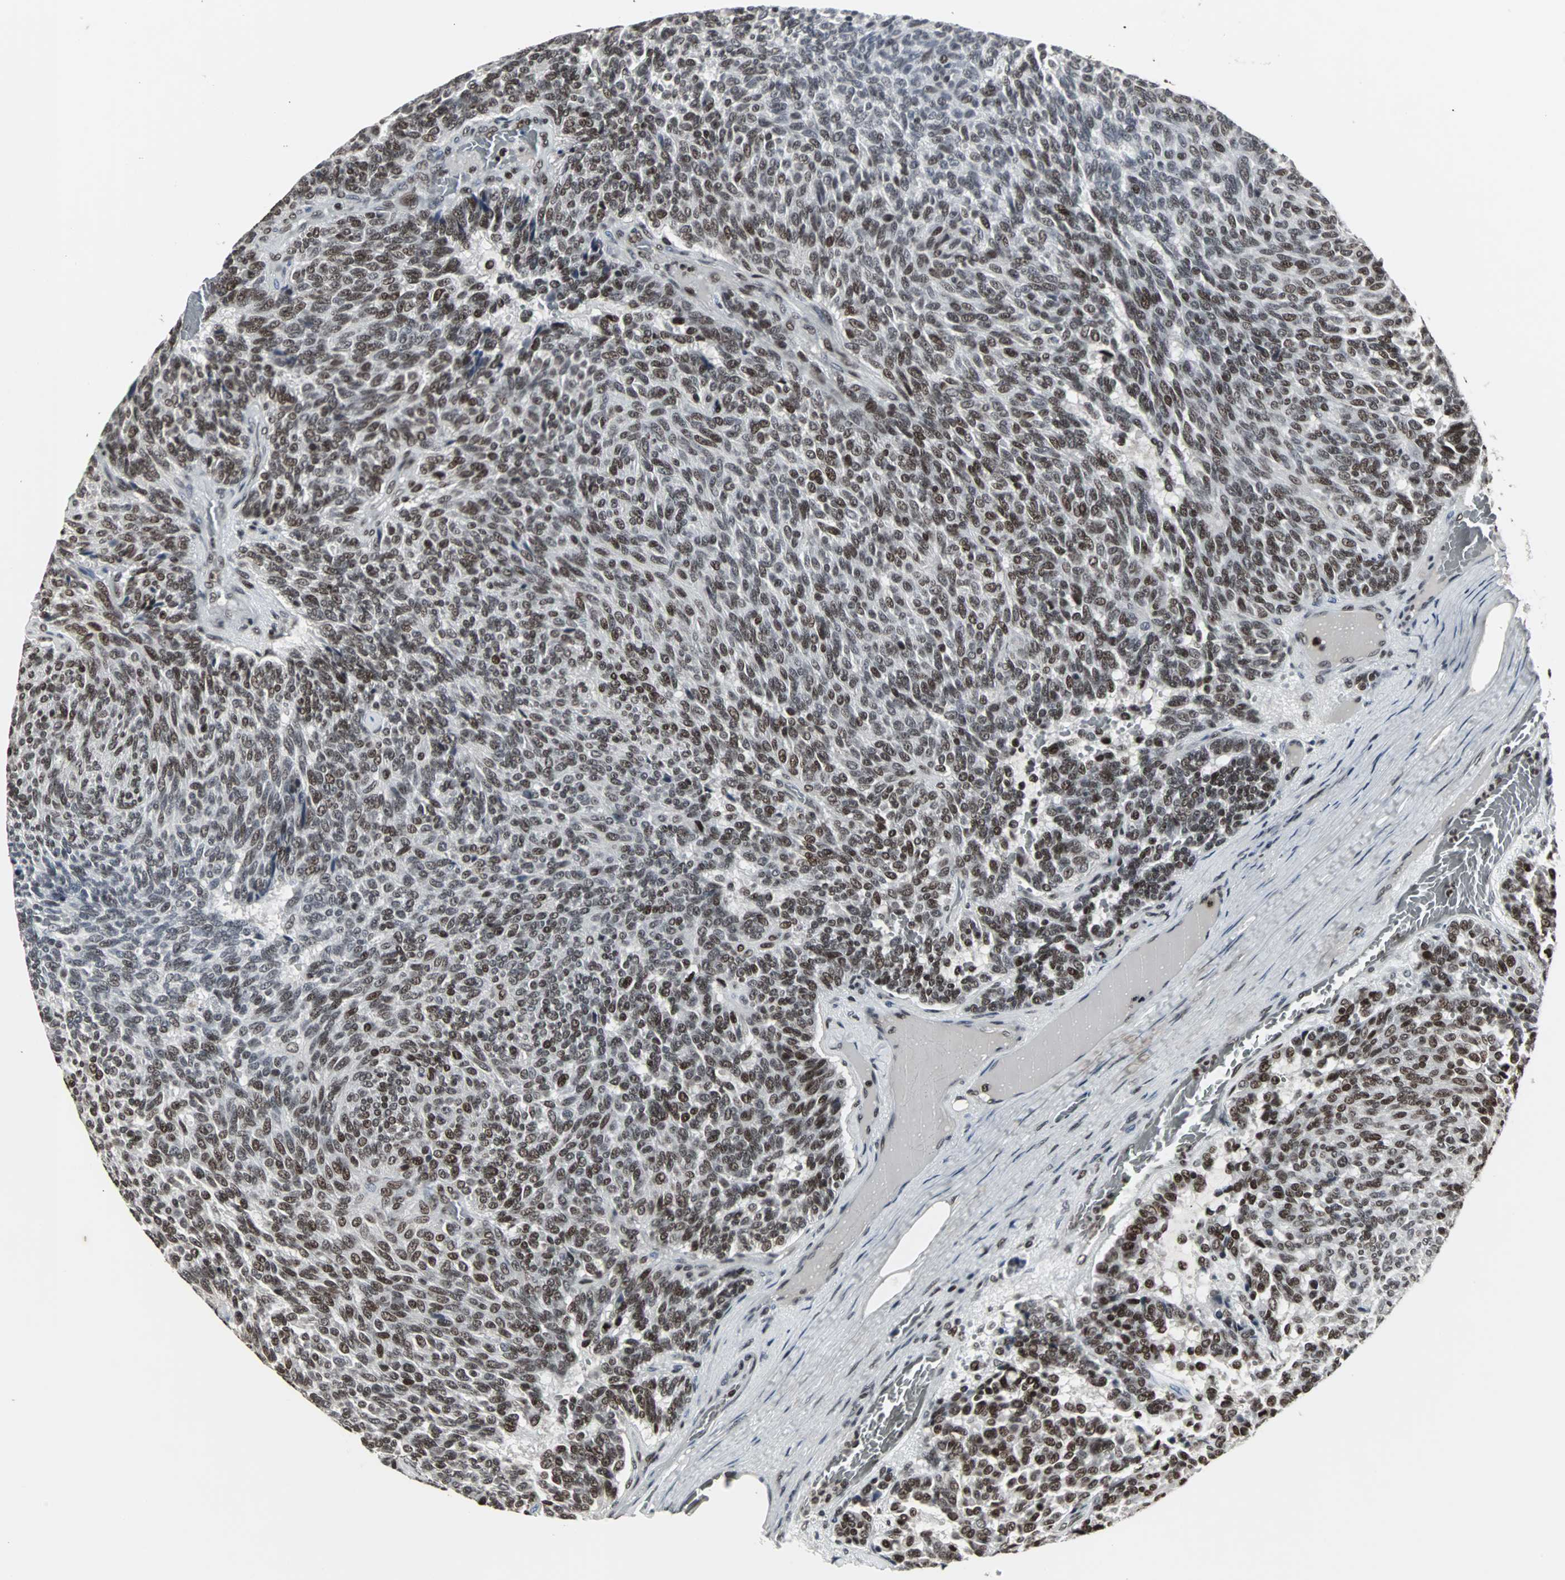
{"staining": {"intensity": "moderate", "quantity": ">75%", "location": "nuclear"}, "tissue": "carcinoid", "cell_type": "Tumor cells", "image_type": "cancer", "snomed": [{"axis": "morphology", "description": "Carcinoid, malignant, NOS"}, {"axis": "topography", "description": "Pancreas"}], "caption": "Carcinoid stained with a protein marker demonstrates moderate staining in tumor cells.", "gene": "PNKP", "patient": {"sex": "female", "age": 54}}